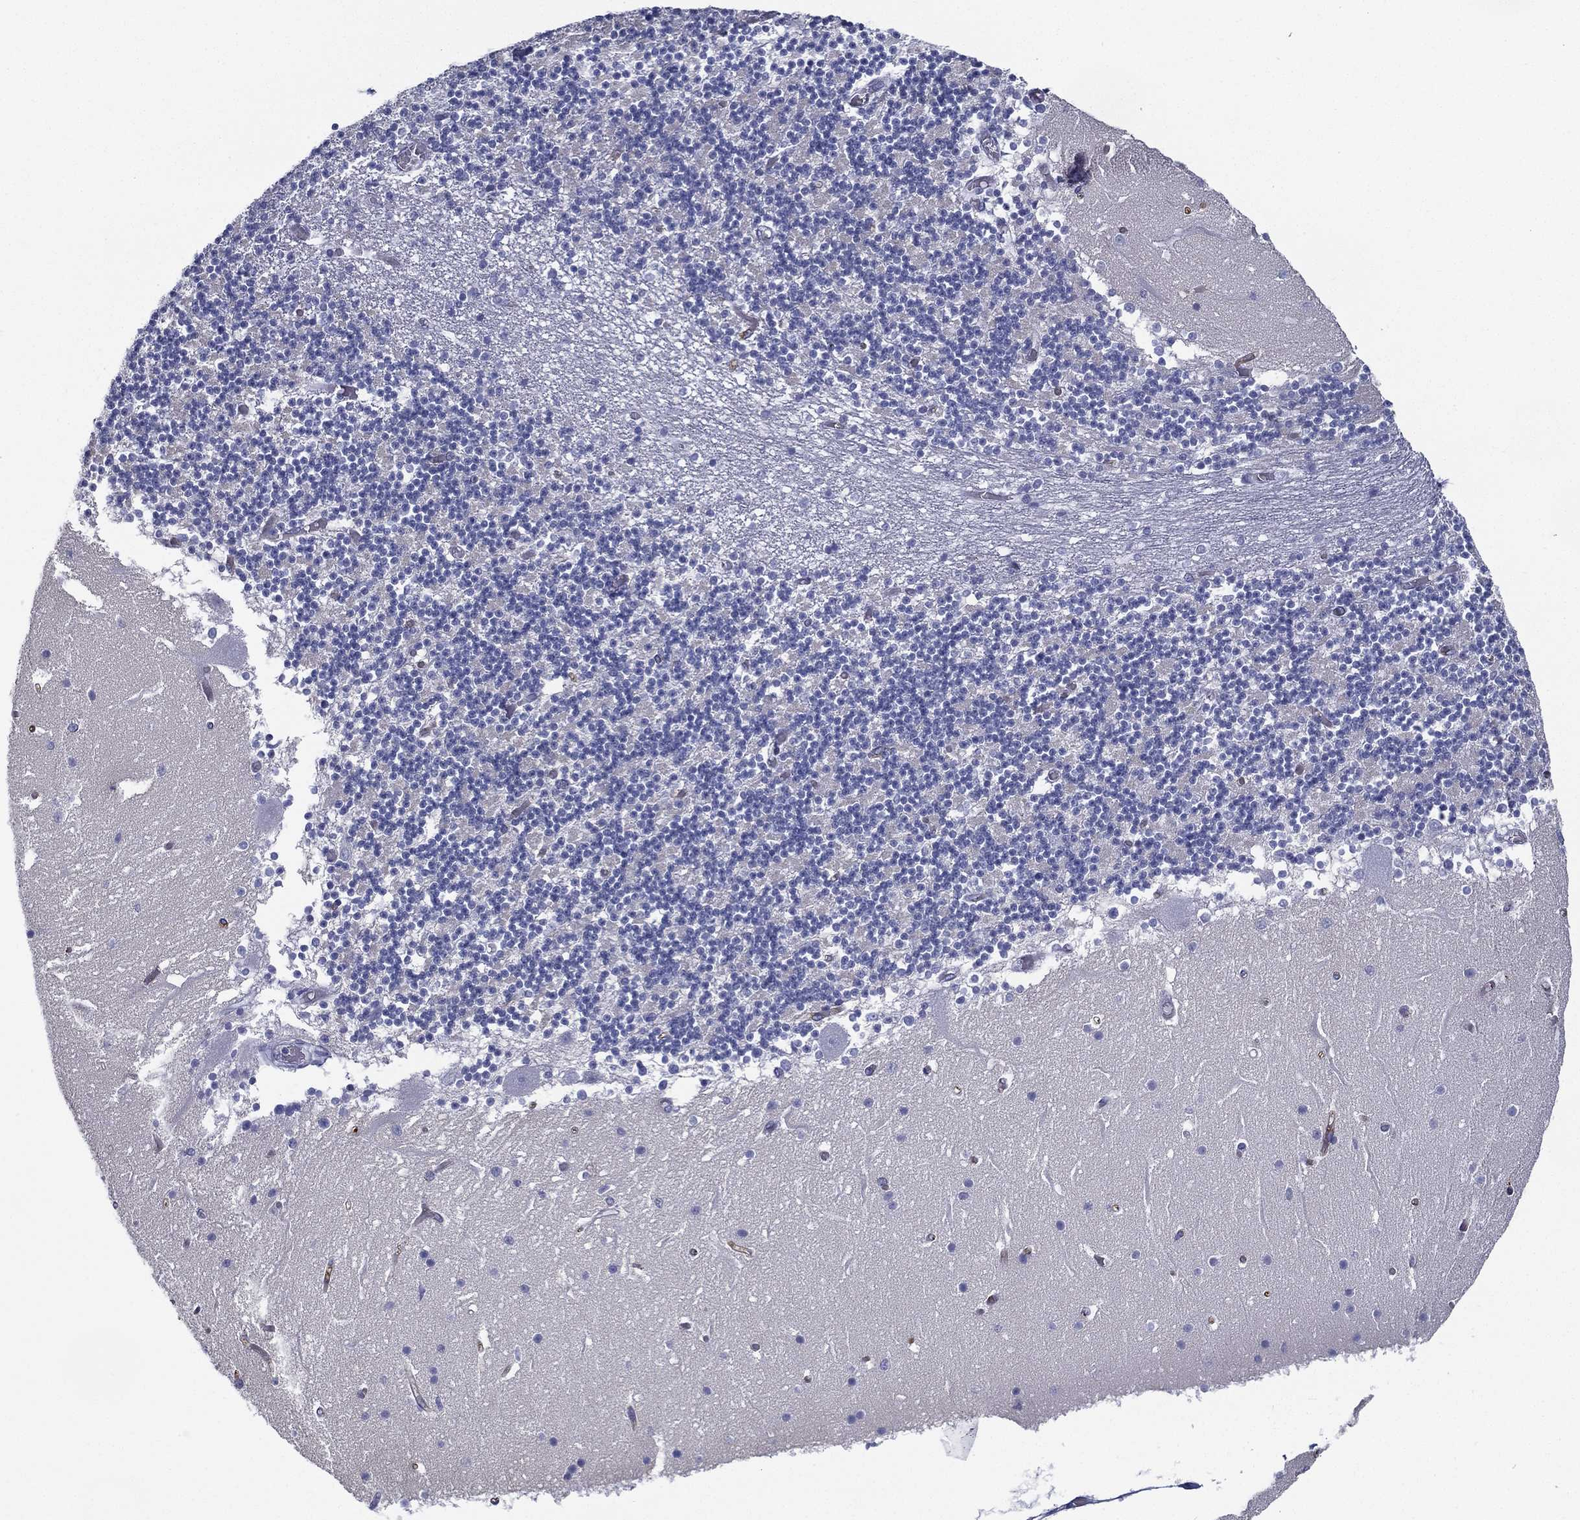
{"staining": {"intensity": "negative", "quantity": "none", "location": "none"}, "tissue": "cerebellum", "cell_type": "Cells in granular layer", "image_type": "normal", "snomed": [{"axis": "morphology", "description": "Normal tissue, NOS"}, {"axis": "topography", "description": "Cerebellum"}], "caption": "This is a image of immunohistochemistry (IHC) staining of unremarkable cerebellum, which shows no staining in cells in granular layer. (Brightfield microscopy of DAB immunohistochemistry (IHC) at high magnification).", "gene": "RSPH4A", "patient": {"sex": "female", "age": 28}}